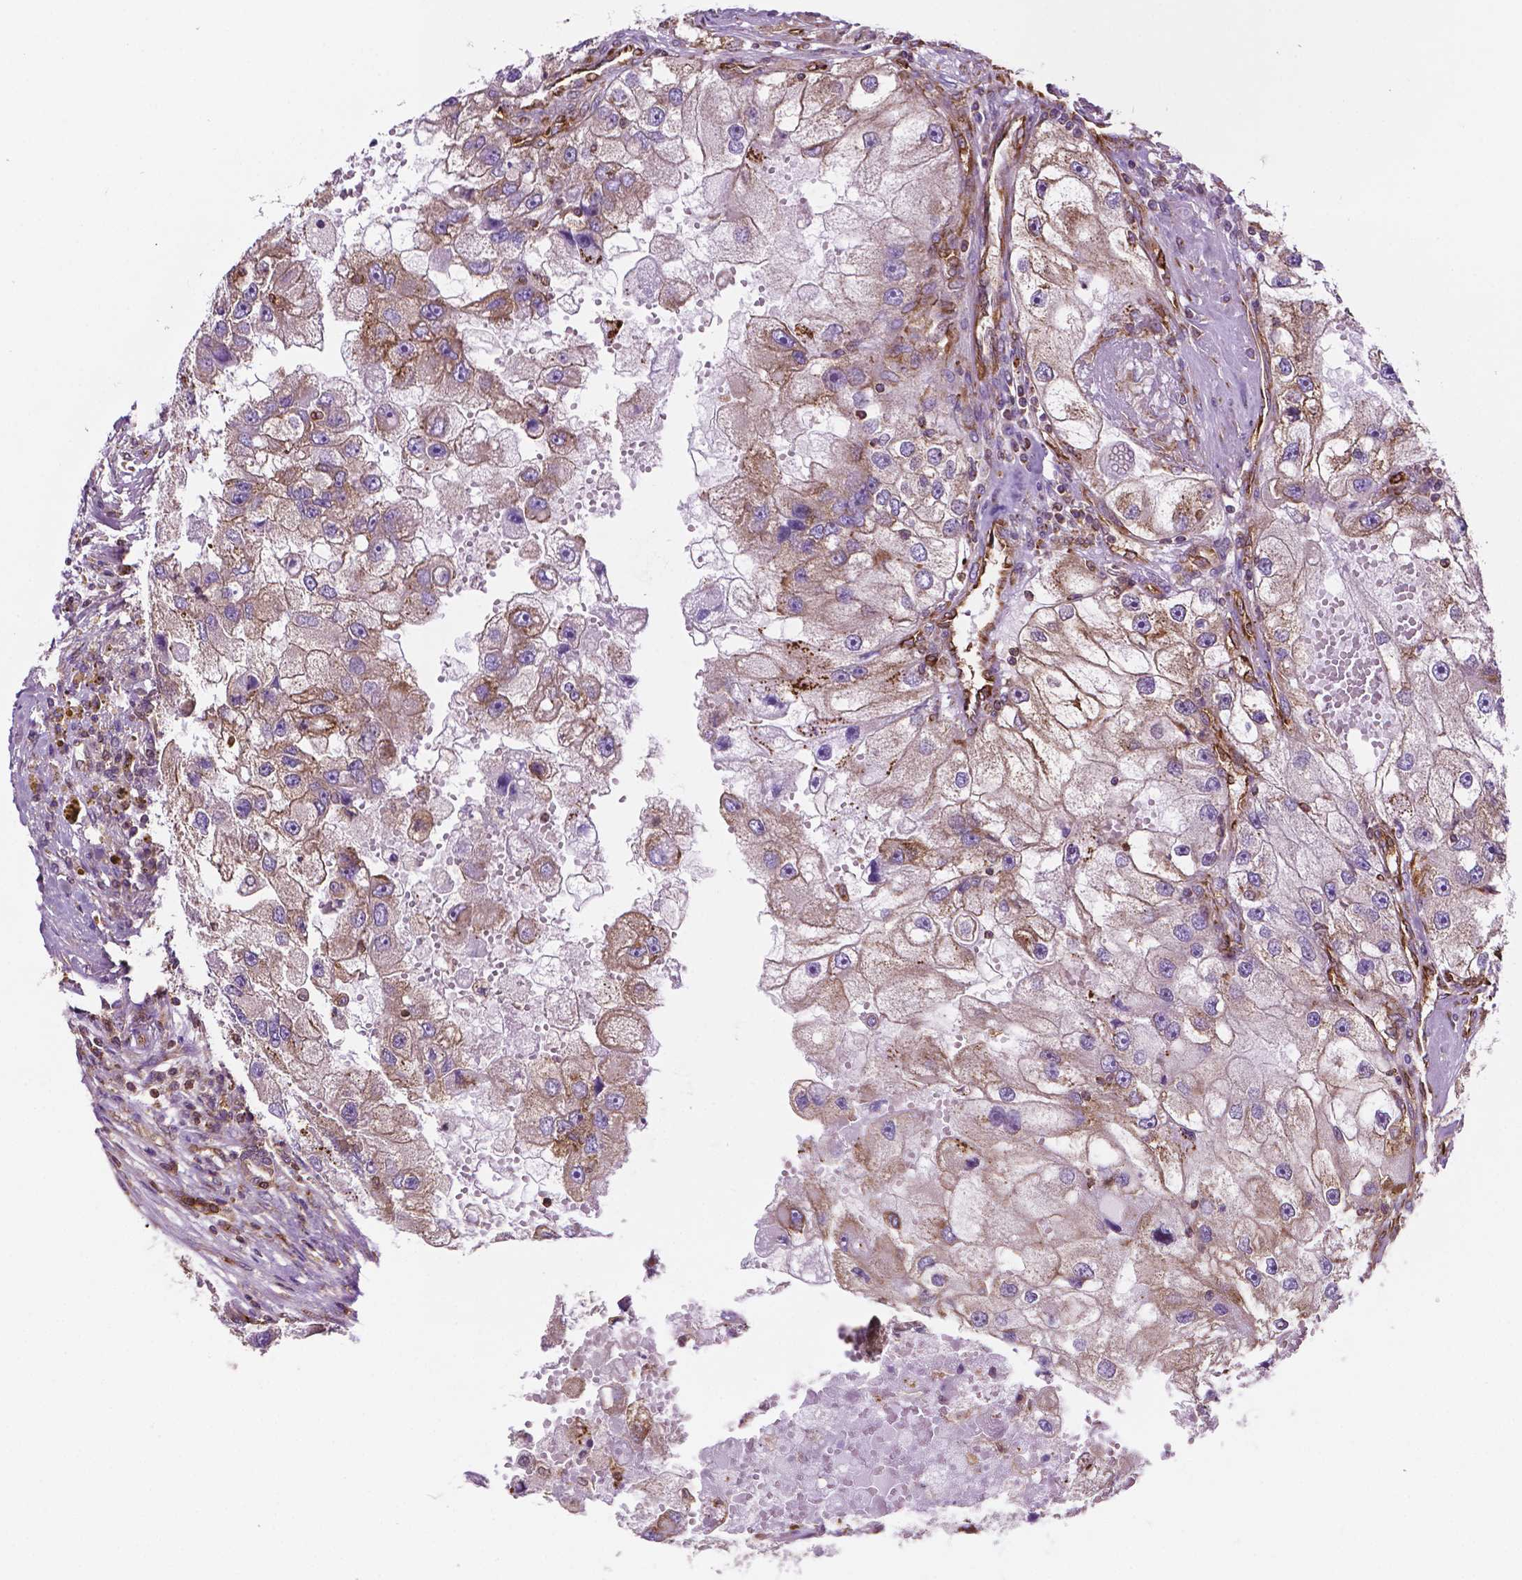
{"staining": {"intensity": "weak", "quantity": "<25%", "location": "cytoplasmic/membranous"}, "tissue": "renal cancer", "cell_type": "Tumor cells", "image_type": "cancer", "snomed": [{"axis": "morphology", "description": "Adenocarcinoma, NOS"}, {"axis": "topography", "description": "Kidney"}], "caption": "A photomicrograph of human renal cancer (adenocarcinoma) is negative for staining in tumor cells.", "gene": "DCN", "patient": {"sex": "male", "age": 63}}